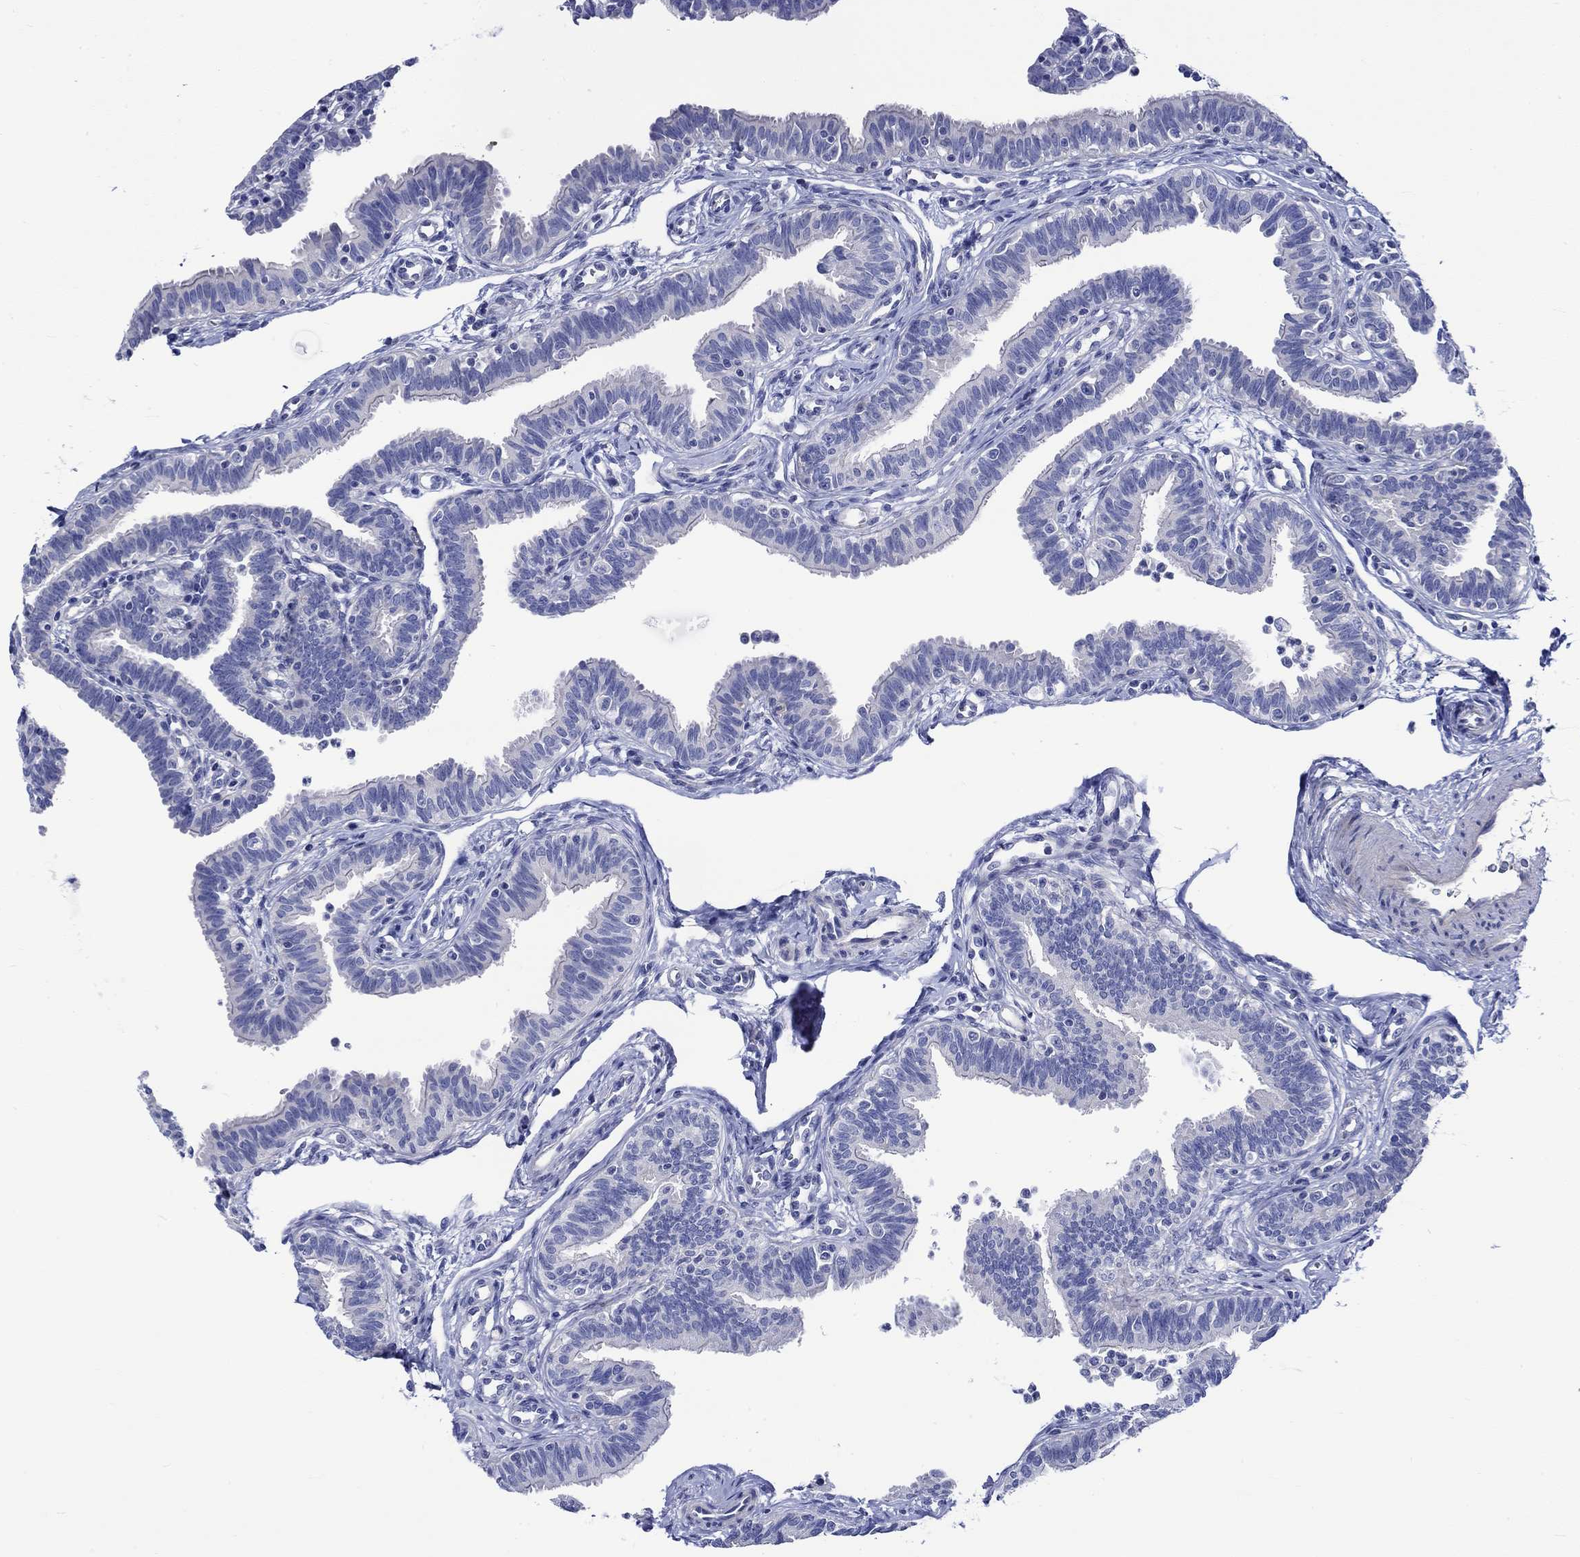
{"staining": {"intensity": "negative", "quantity": "none", "location": "none"}, "tissue": "fallopian tube", "cell_type": "Glandular cells", "image_type": "normal", "snomed": [{"axis": "morphology", "description": "Normal tissue, NOS"}, {"axis": "topography", "description": "Fallopian tube"}], "caption": "Normal fallopian tube was stained to show a protein in brown. There is no significant positivity in glandular cells. The staining is performed using DAB brown chromogen with nuclei counter-stained in using hematoxylin.", "gene": "NRIP3", "patient": {"sex": "female", "age": 36}}